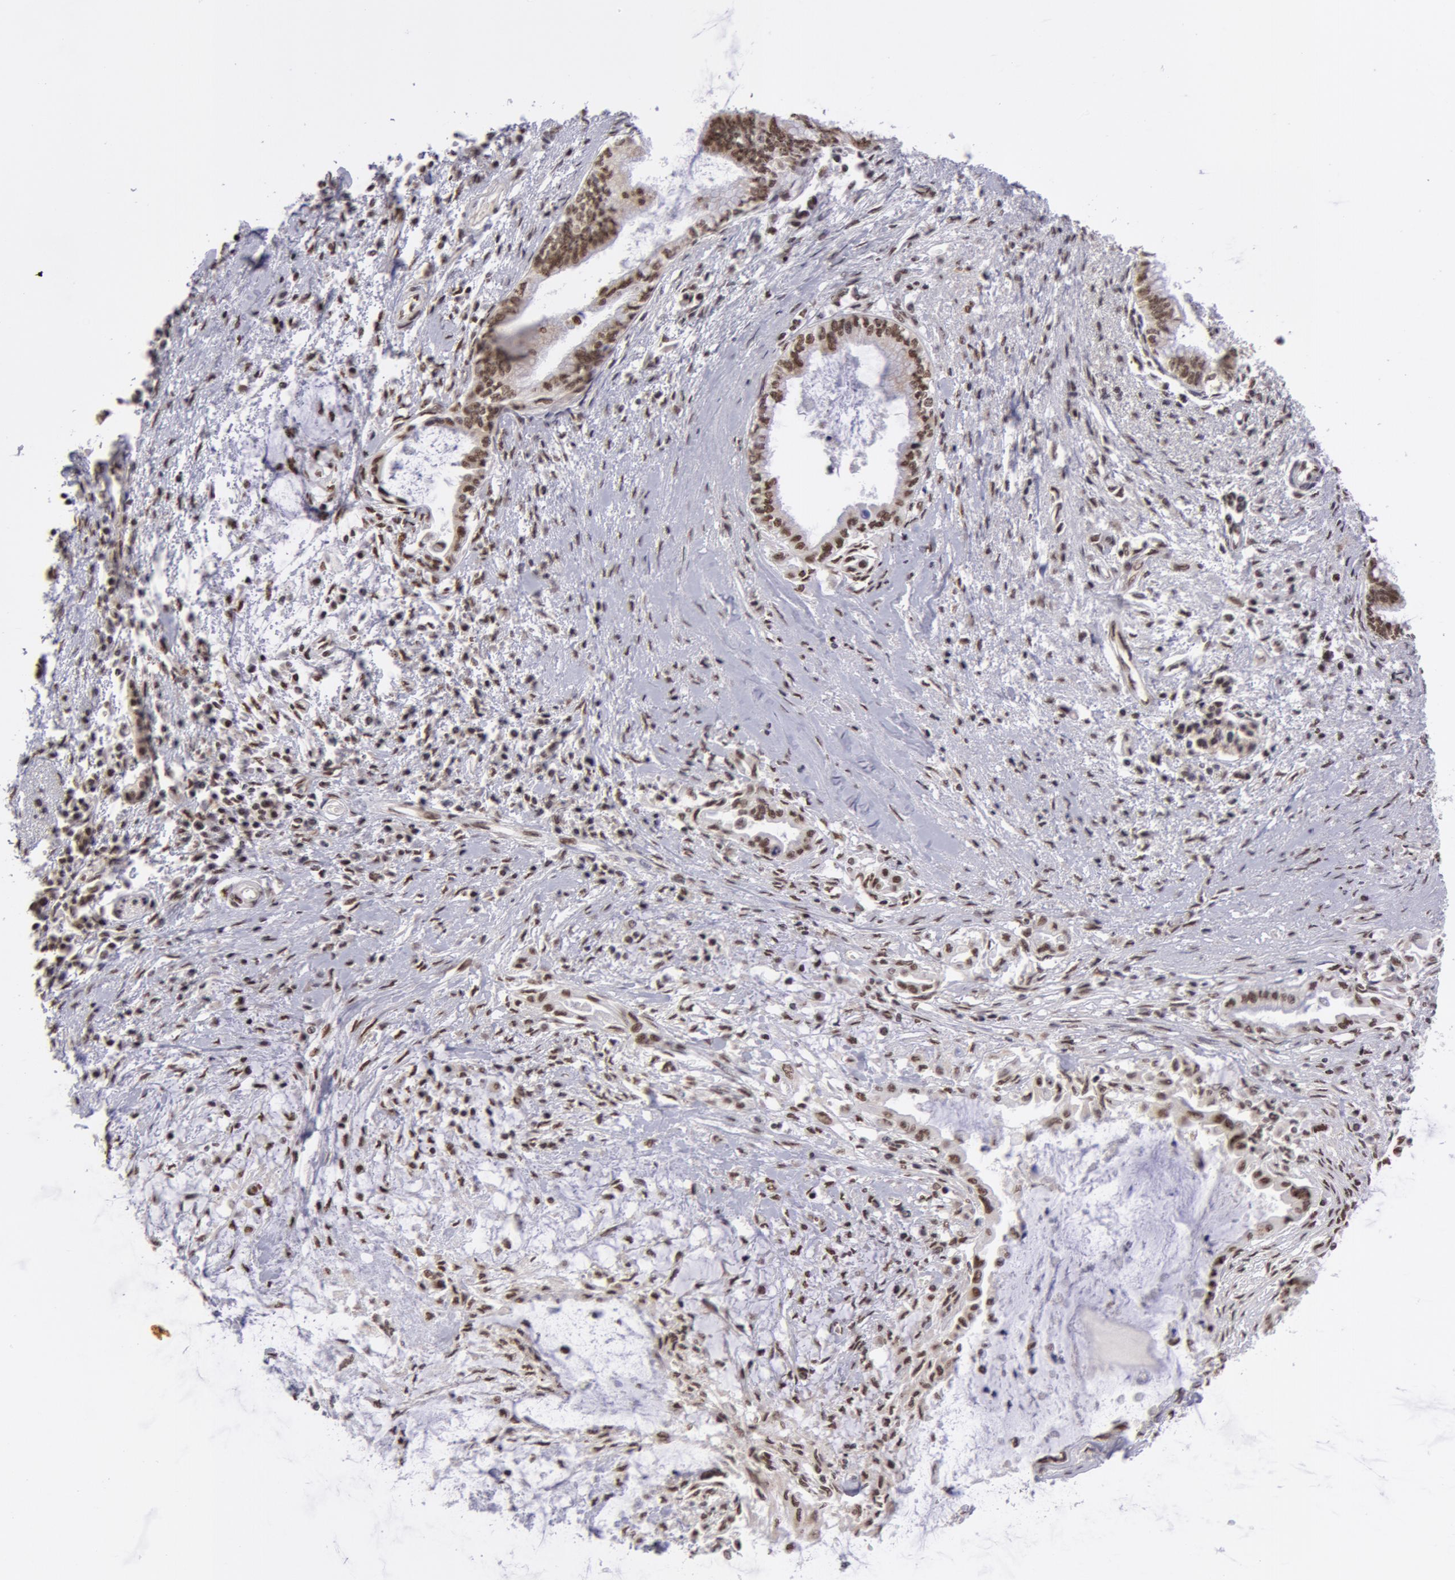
{"staining": {"intensity": "moderate", "quantity": ">75%", "location": "nuclear"}, "tissue": "pancreatic cancer", "cell_type": "Tumor cells", "image_type": "cancer", "snomed": [{"axis": "morphology", "description": "Adenocarcinoma, NOS"}, {"axis": "topography", "description": "Pancreas"}], "caption": "Moderate nuclear staining is seen in approximately >75% of tumor cells in pancreatic cancer. Using DAB (brown) and hematoxylin (blue) stains, captured at high magnification using brightfield microscopy.", "gene": "VRTN", "patient": {"sex": "female", "age": 64}}